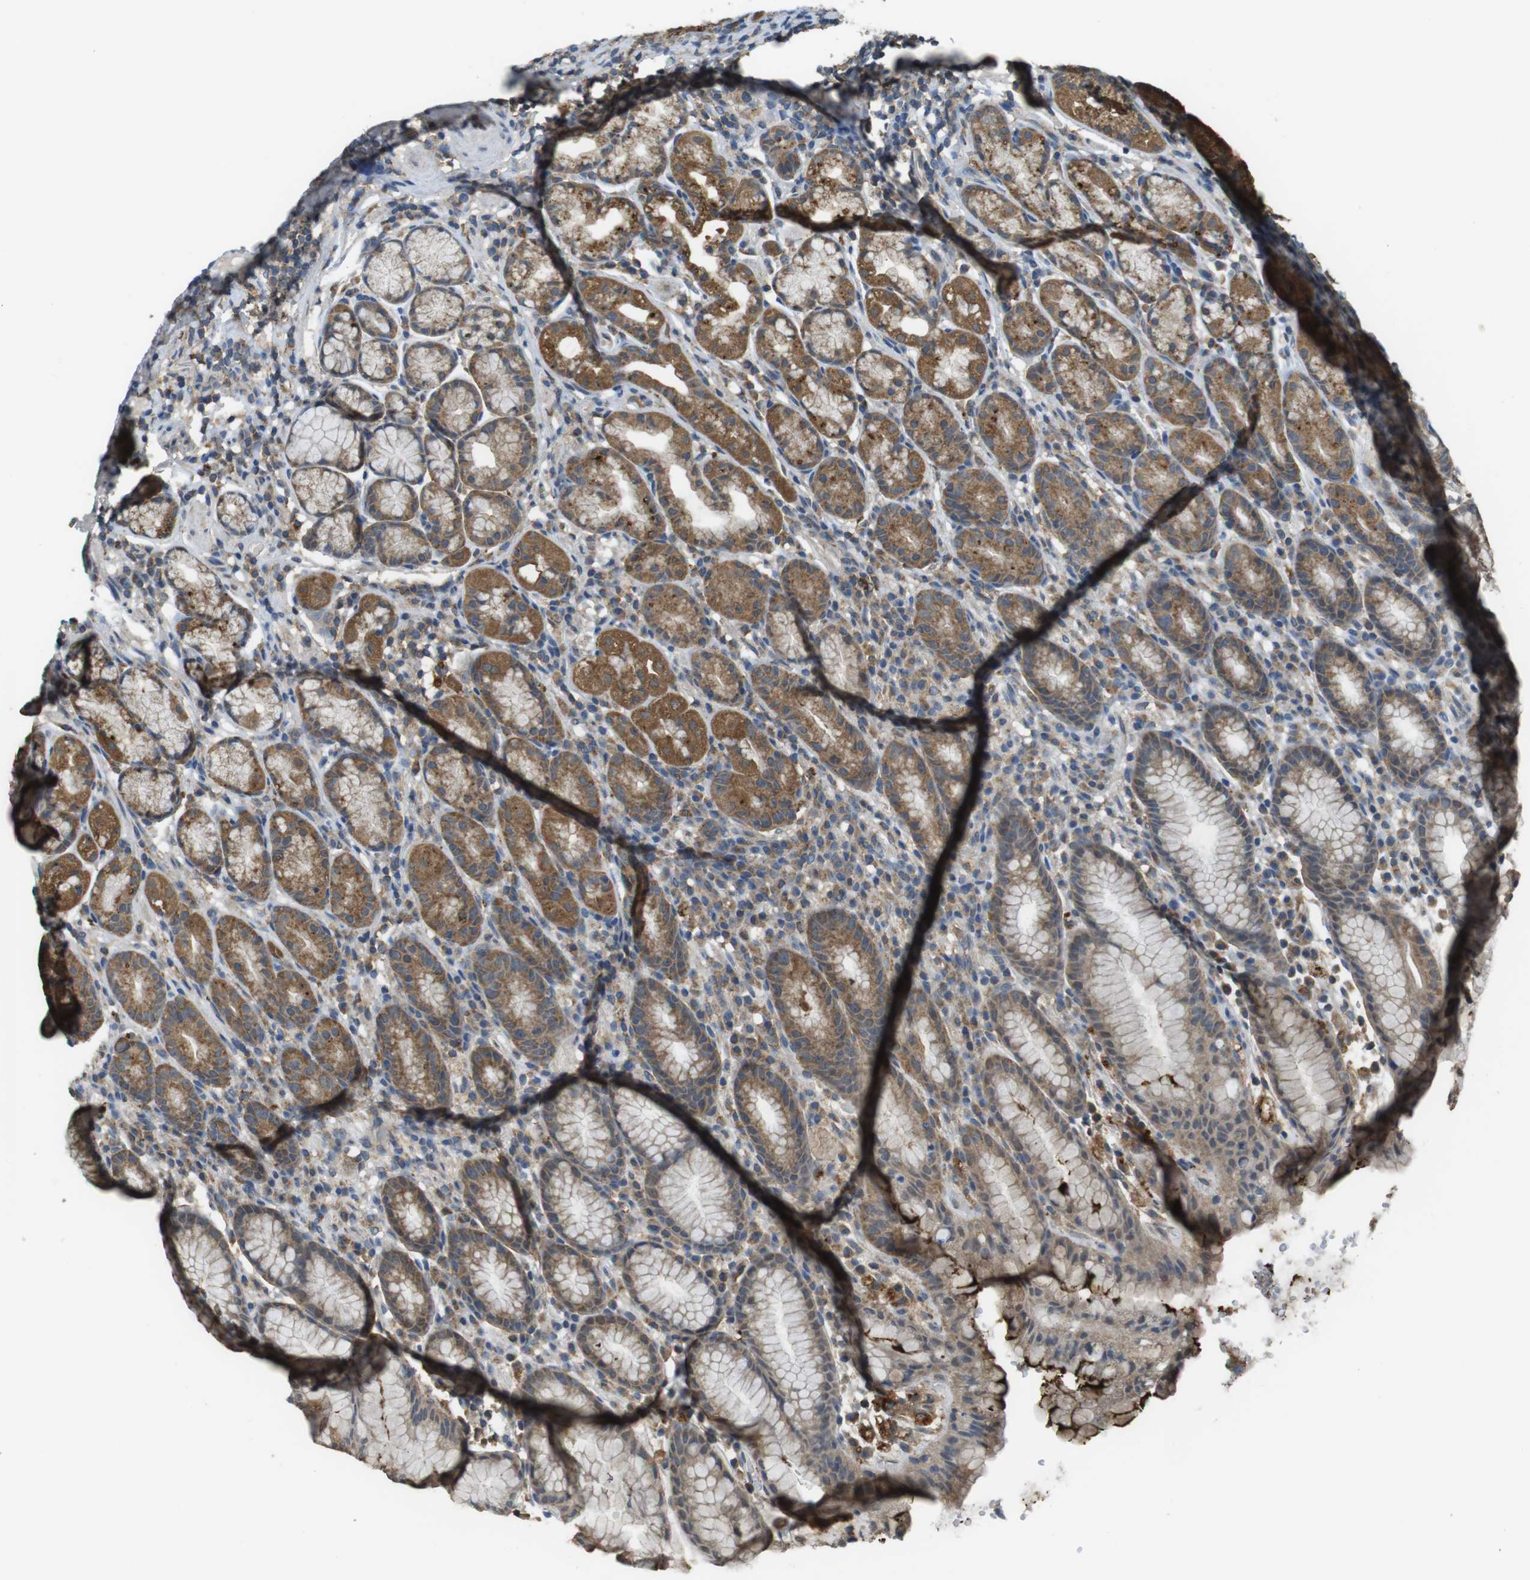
{"staining": {"intensity": "moderate", "quantity": ">75%", "location": "cytoplasmic/membranous"}, "tissue": "stomach", "cell_type": "Glandular cells", "image_type": "normal", "snomed": [{"axis": "morphology", "description": "Normal tissue, NOS"}, {"axis": "topography", "description": "Stomach, lower"}], "caption": "Human stomach stained with a brown dye reveals moderate cytoplasmic/membranous positive positivity in approximately >75% of glandular cells.", "gene": "BRI3BP", "patient": {"sex": "male", "age": 52}}